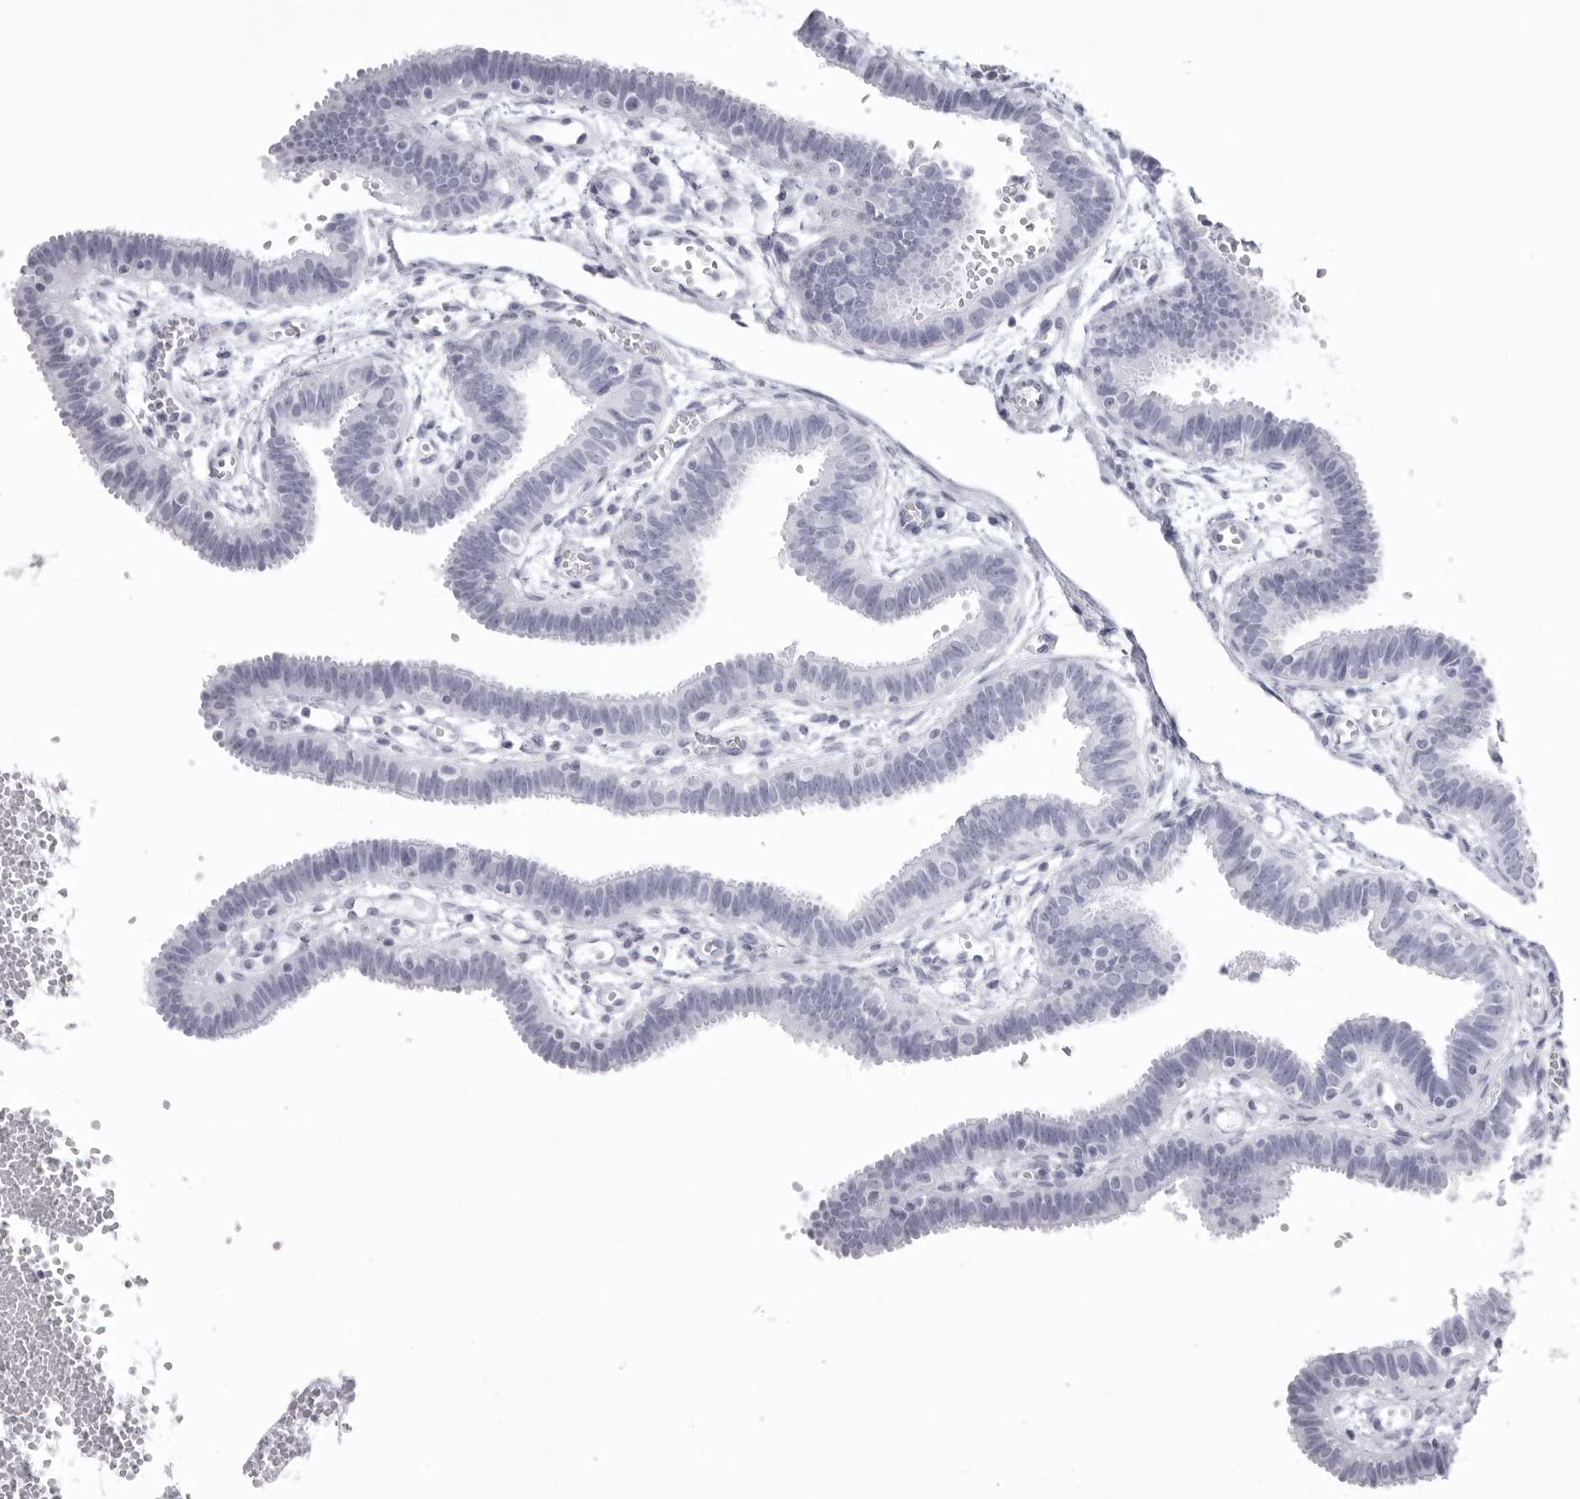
{"staining": {"intensity": "negative", "quantity": "none", "location": "none"}, "tissue": "fallopian tube", "cell_type": "Glandular cells", "image_type": "normal", "snomed": [{"axis": "morphology", "description": "Normal tissue, NOS"}, {"axis": "topography", "description": "Fallopian tube"}, {"axis": "topography", "description": "Placenta"}], "caption": "High magnification brightfield microscopy of normal fallopian tube stained with DAB (3,3'-diaminobenzidine) (brown) and counterstained with hematoxylin (blue): glandular cells show no significant staining.", "gene": "KLK9", "patient": {"sex": "female", "age": 32}}